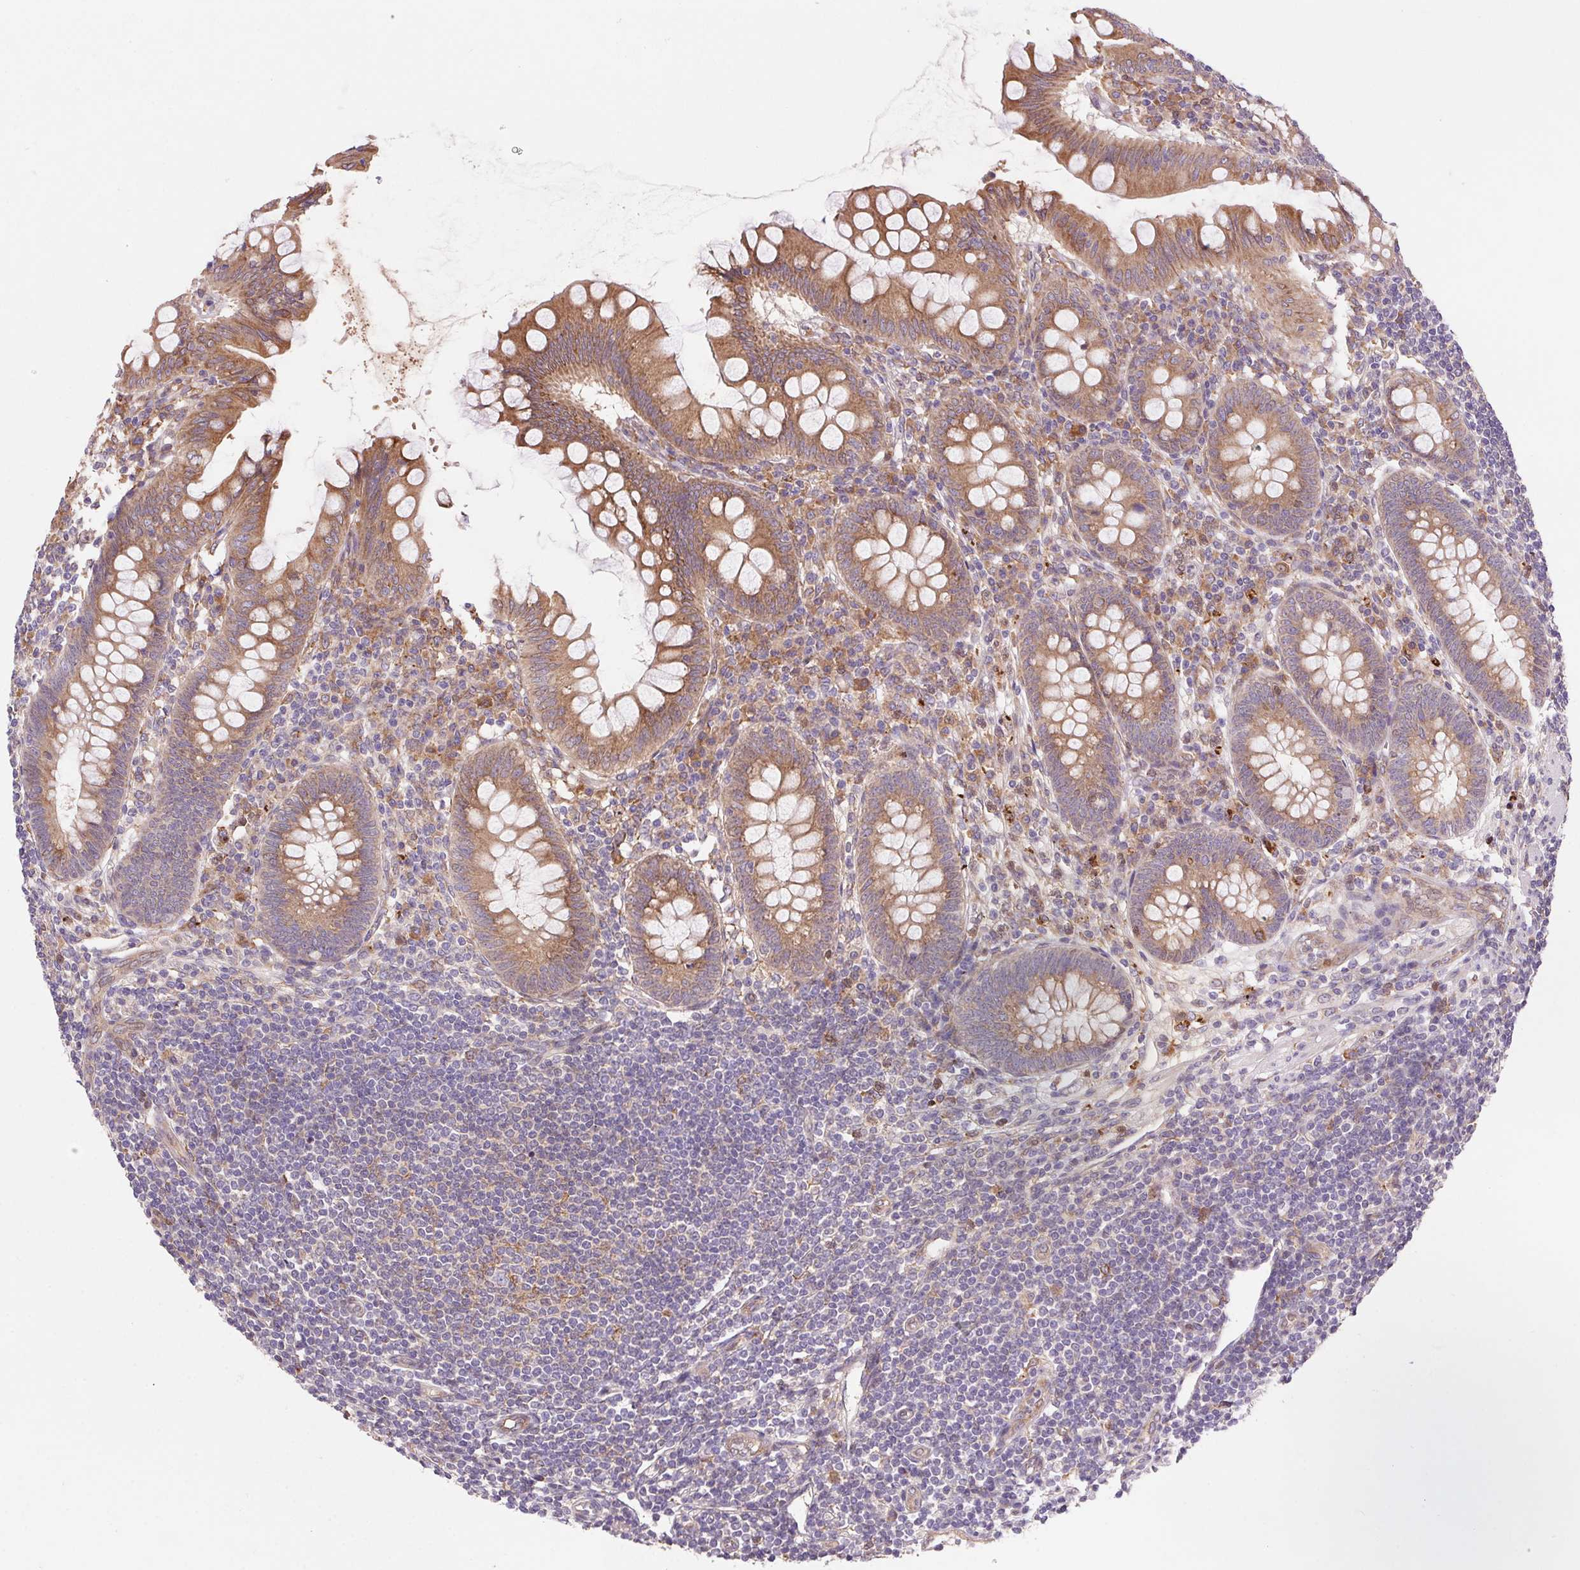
{"staining": {"intensity": "moderate", "quantity": ">75%", "location": "cytoplasmic/membranous"}, "tissue": "appendix", "cell_type": "Glandular cells", "image_type": "normal", "snomed": [{"axis": "morphology", "description": "Normal tissue, NOS"}, {"axis": "topography", "description": "Appendix"}], "caption": "Immunohistochemical staining of normal human appendix reveals >75% levels of moderate cytoplasmic/membranous protein positivity in approximately >75% of glandular cells. (IHC, brightfield microscopy, high magnification).", "gene": "KLHL20", "patient": {"sex": "female", "age": 57}}